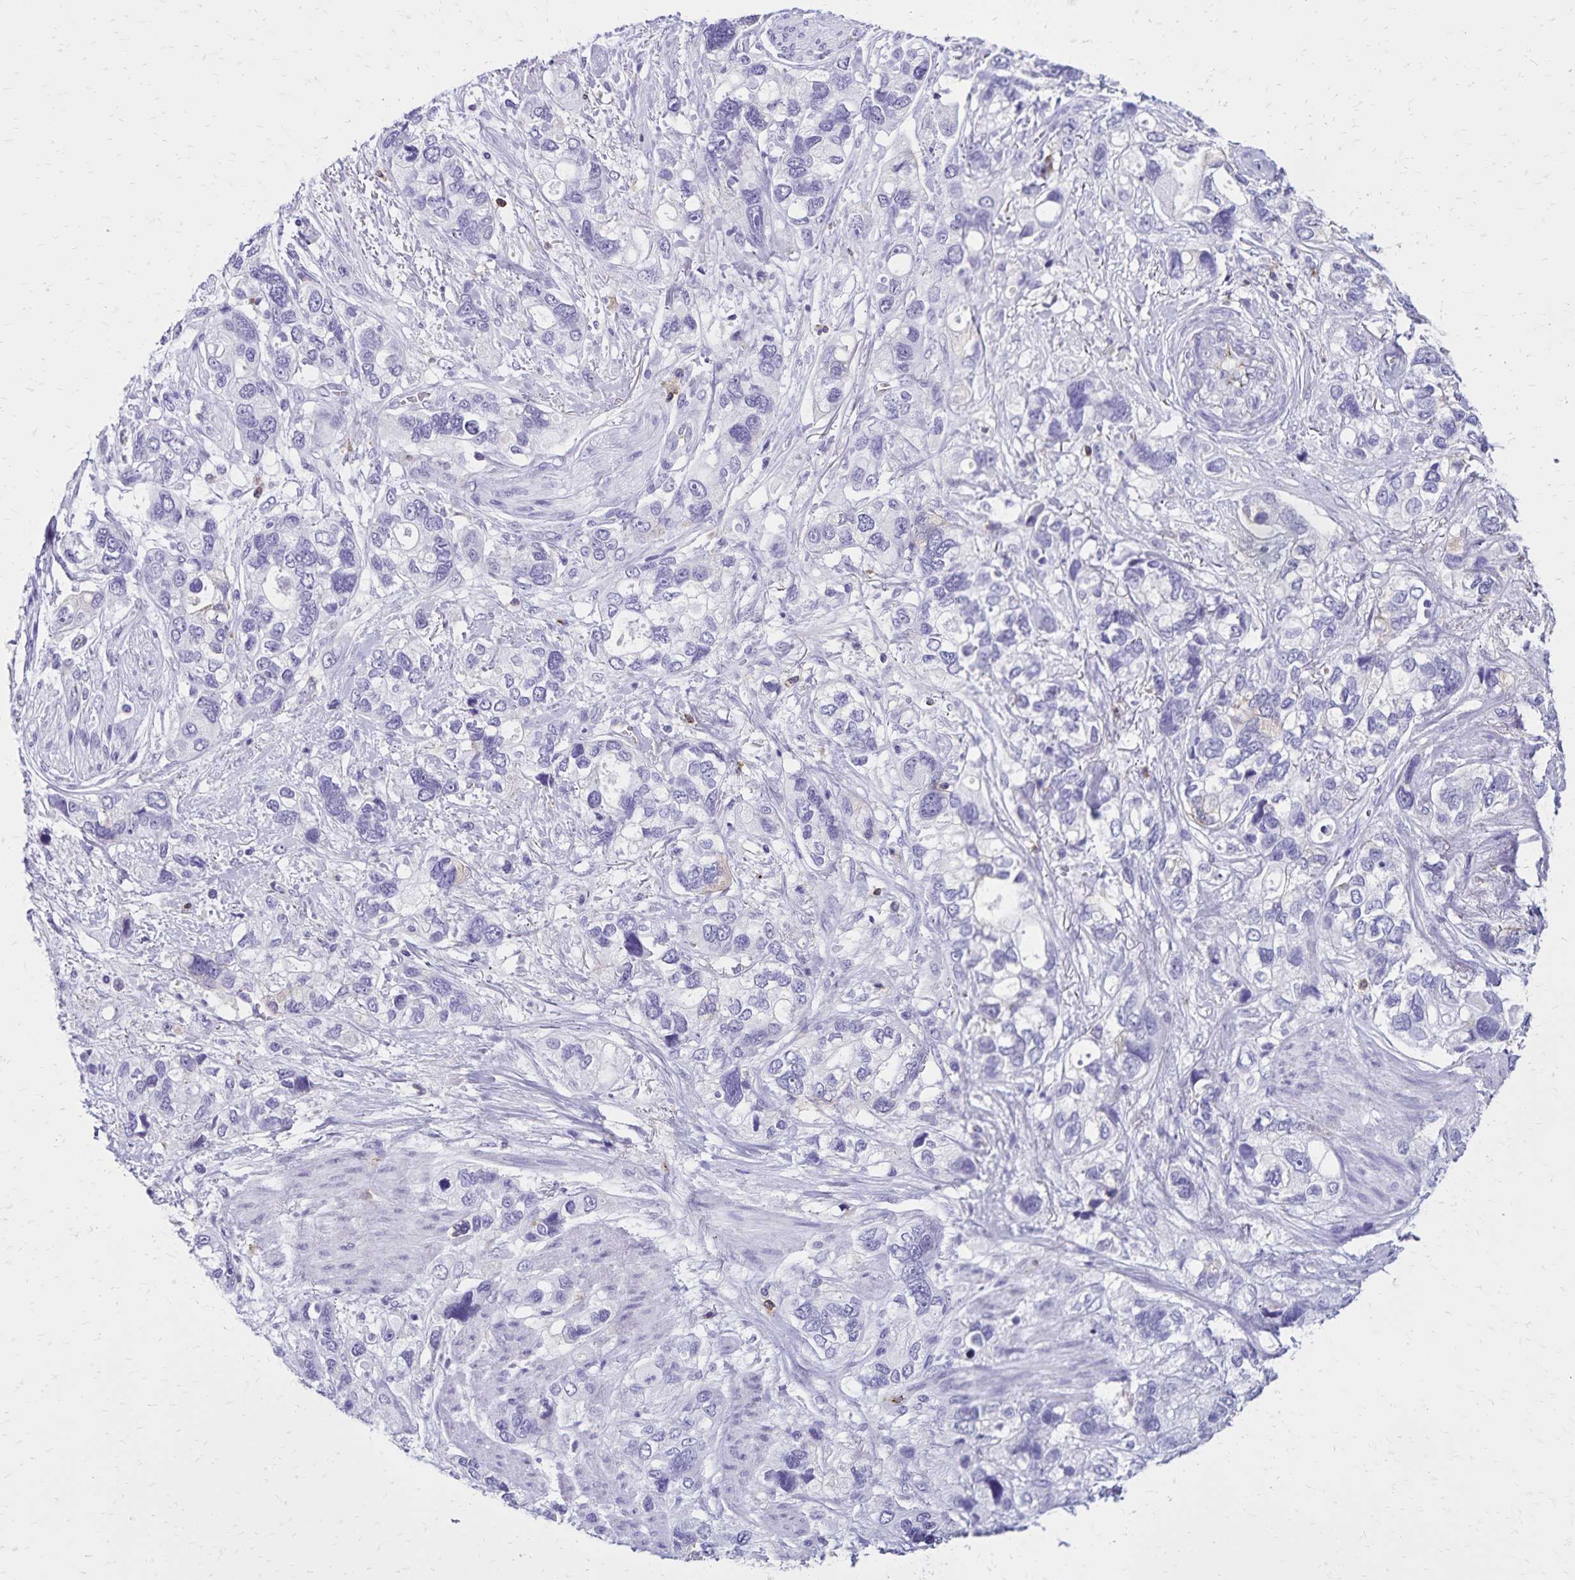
{"staining": {"intensity": "negative", "quantity": "none", "location": "none"}, "tissue": "stomach cancer", "cell_type": "Tumor cells", "image_type": "cancer", "snomed": [{"axis": "morphology", "description": "Adenocarcinoma, NOS"}, {"axis": "topography", "description": "Stomach, upper"}], "caption": "This is an IHC micrograph of stomach cancer (adenocarcinoma). There is no staining in tumor cells.", "gene": "CD27", "patient": {"sex": "female", "age": 81}}